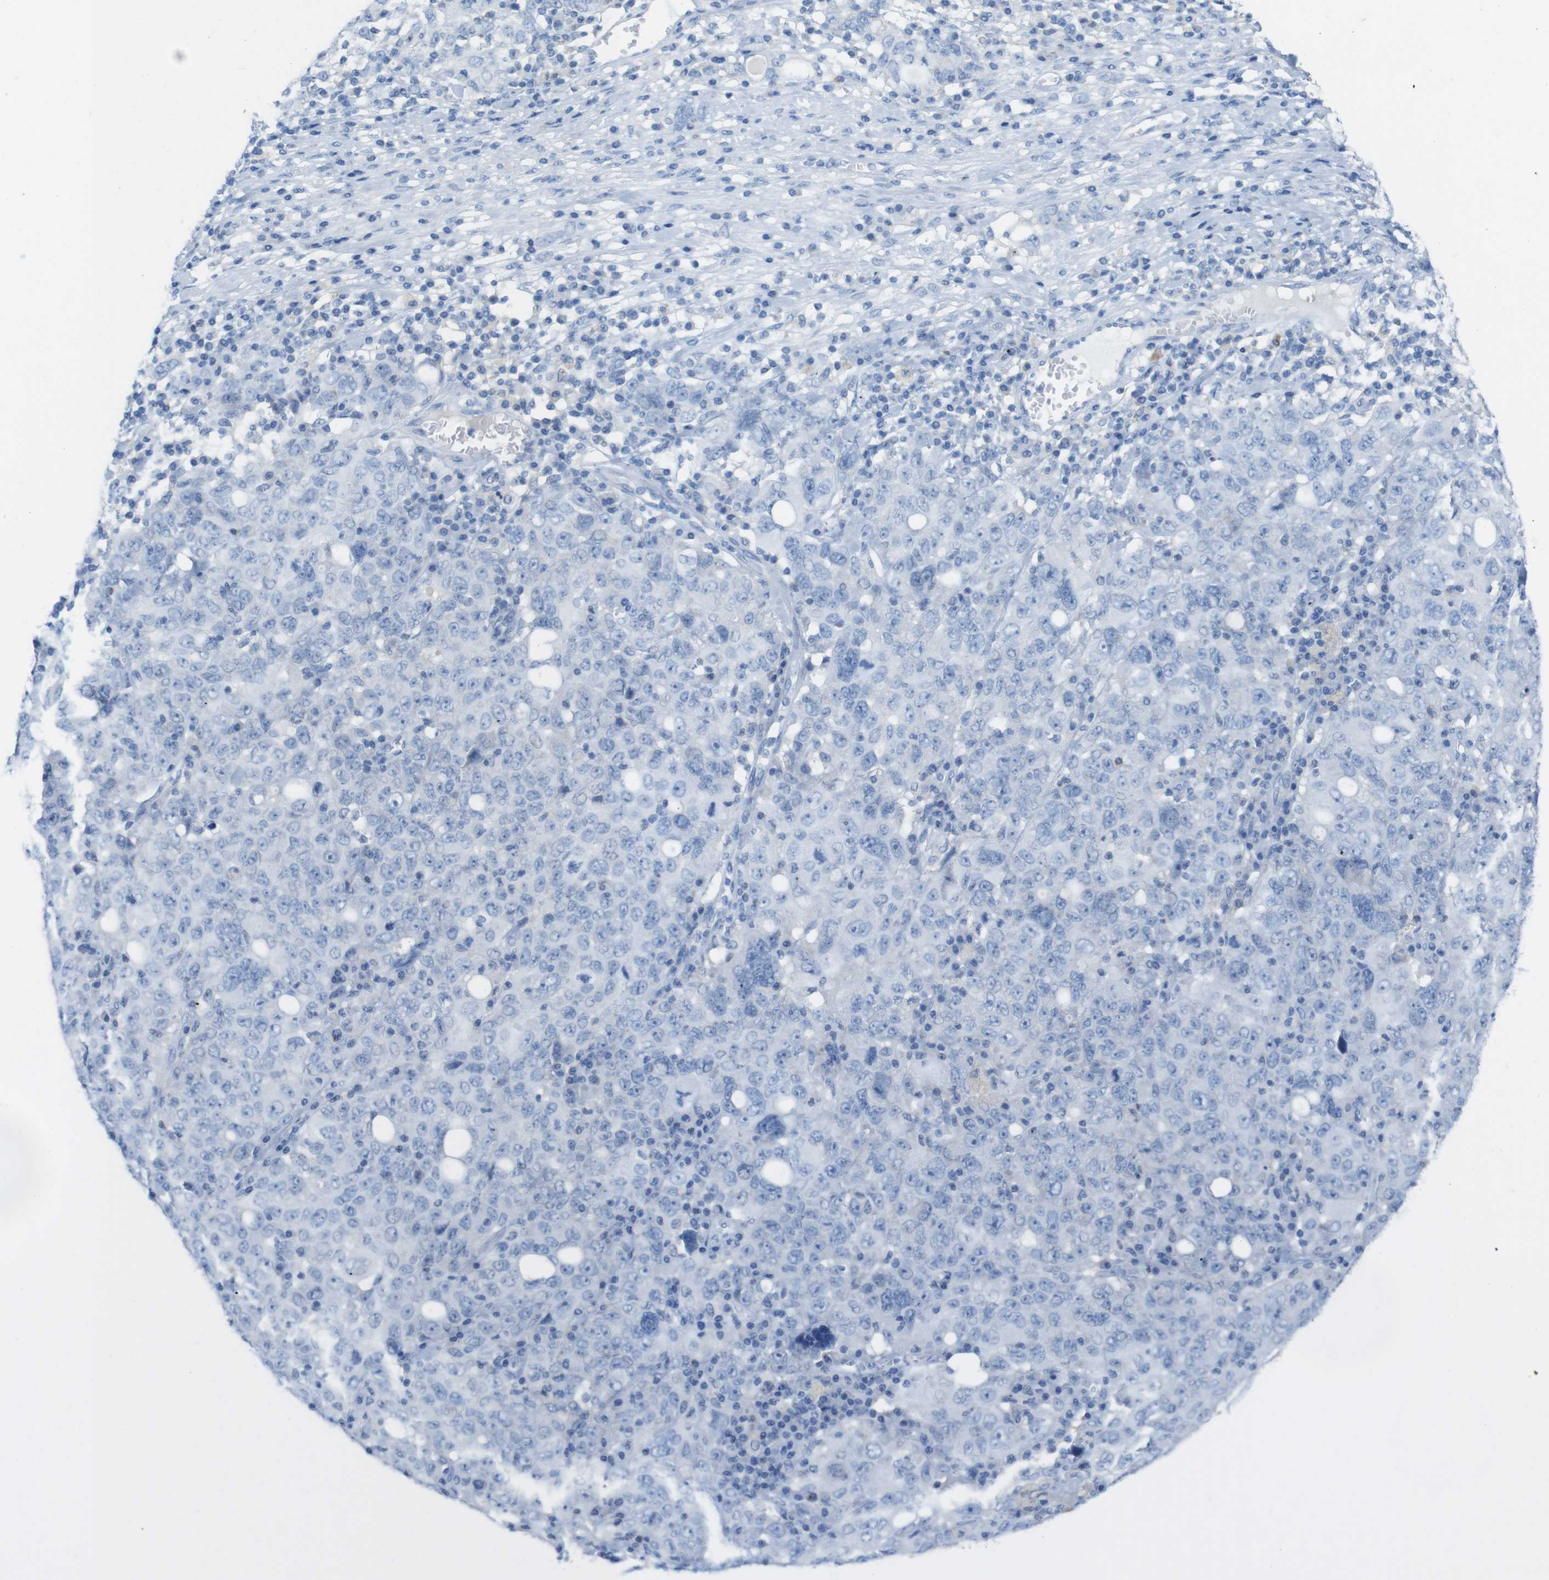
{"staining": {"intensity": "negative", "quantity": "none", "location": "none"}, "tissue": "ovarian cancer", "cell_type": "Tumor cells", "image_type": "cancer", "snomed": [{"axis": "morphology", "description": "Carcinoma, endometroid"}, {"axis": "topography", "description": "Ovary"}], "caption": "Immunohistochemical staining of ovarian cancer (endometroid carcinoma) reveals no significant expression in tumor cells.", "gene": "LAG3", "patient": {"sex": "female", "age": 62}}